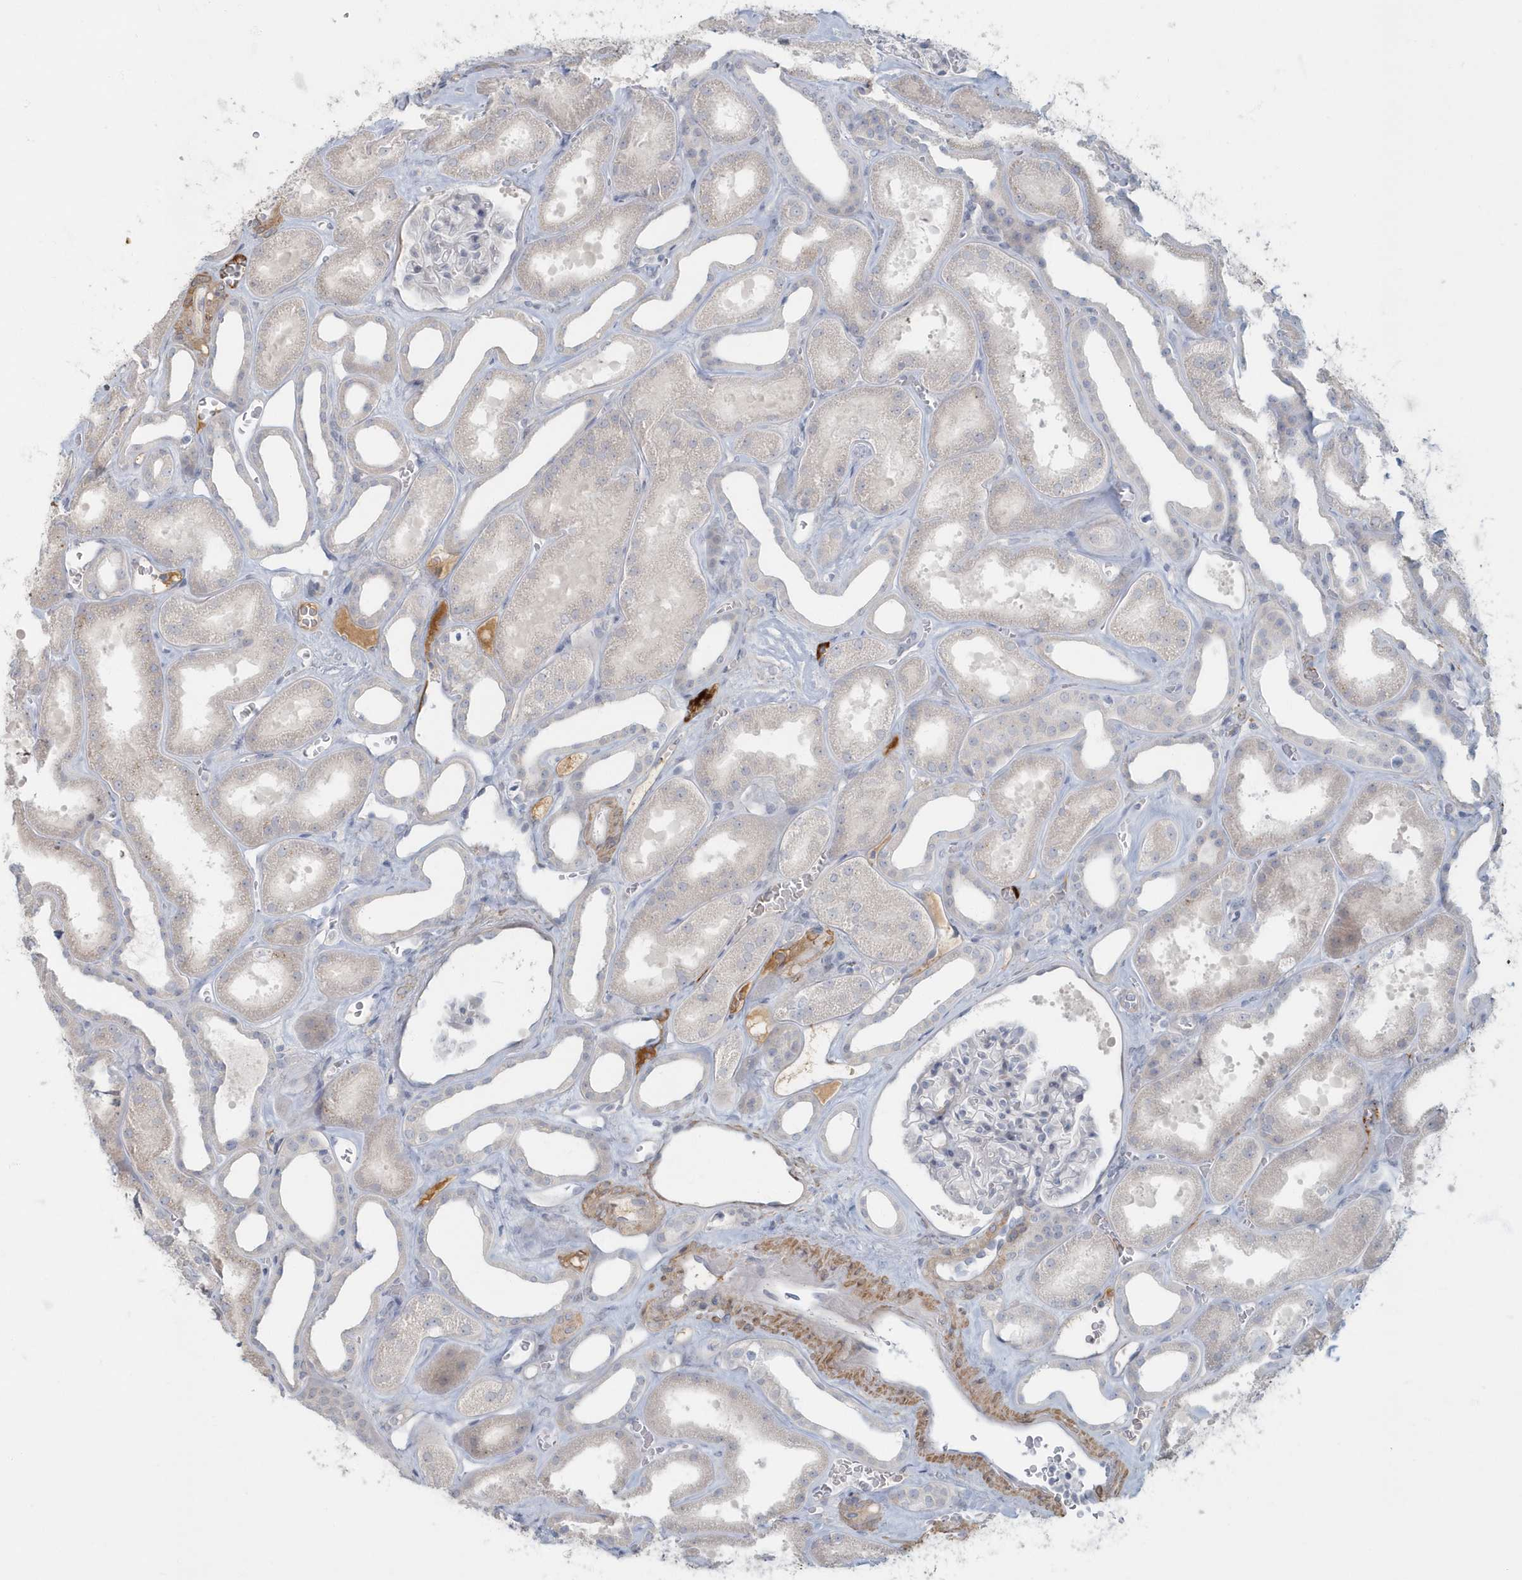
{"staining": {"intensity": "negative", "quantity": "none", "location": "none"}, "tissue": "kidney", "cell_type": "Cells in glomeruli", "image_type": "normal", "snomed": [{"axis": "morphology", "description": "Normal tissue, NOS"}, {"axis": "morphology", "description": "Adenocarcinoma, NOS"}, {"axis": "topography", "description": "Kidney"}], "caption": "This is an IHC image of benign human kidney. There is no staining in cells in glomeruli.", "gene": "MYOT", "patient": {"sex": "female", "age": 68}}